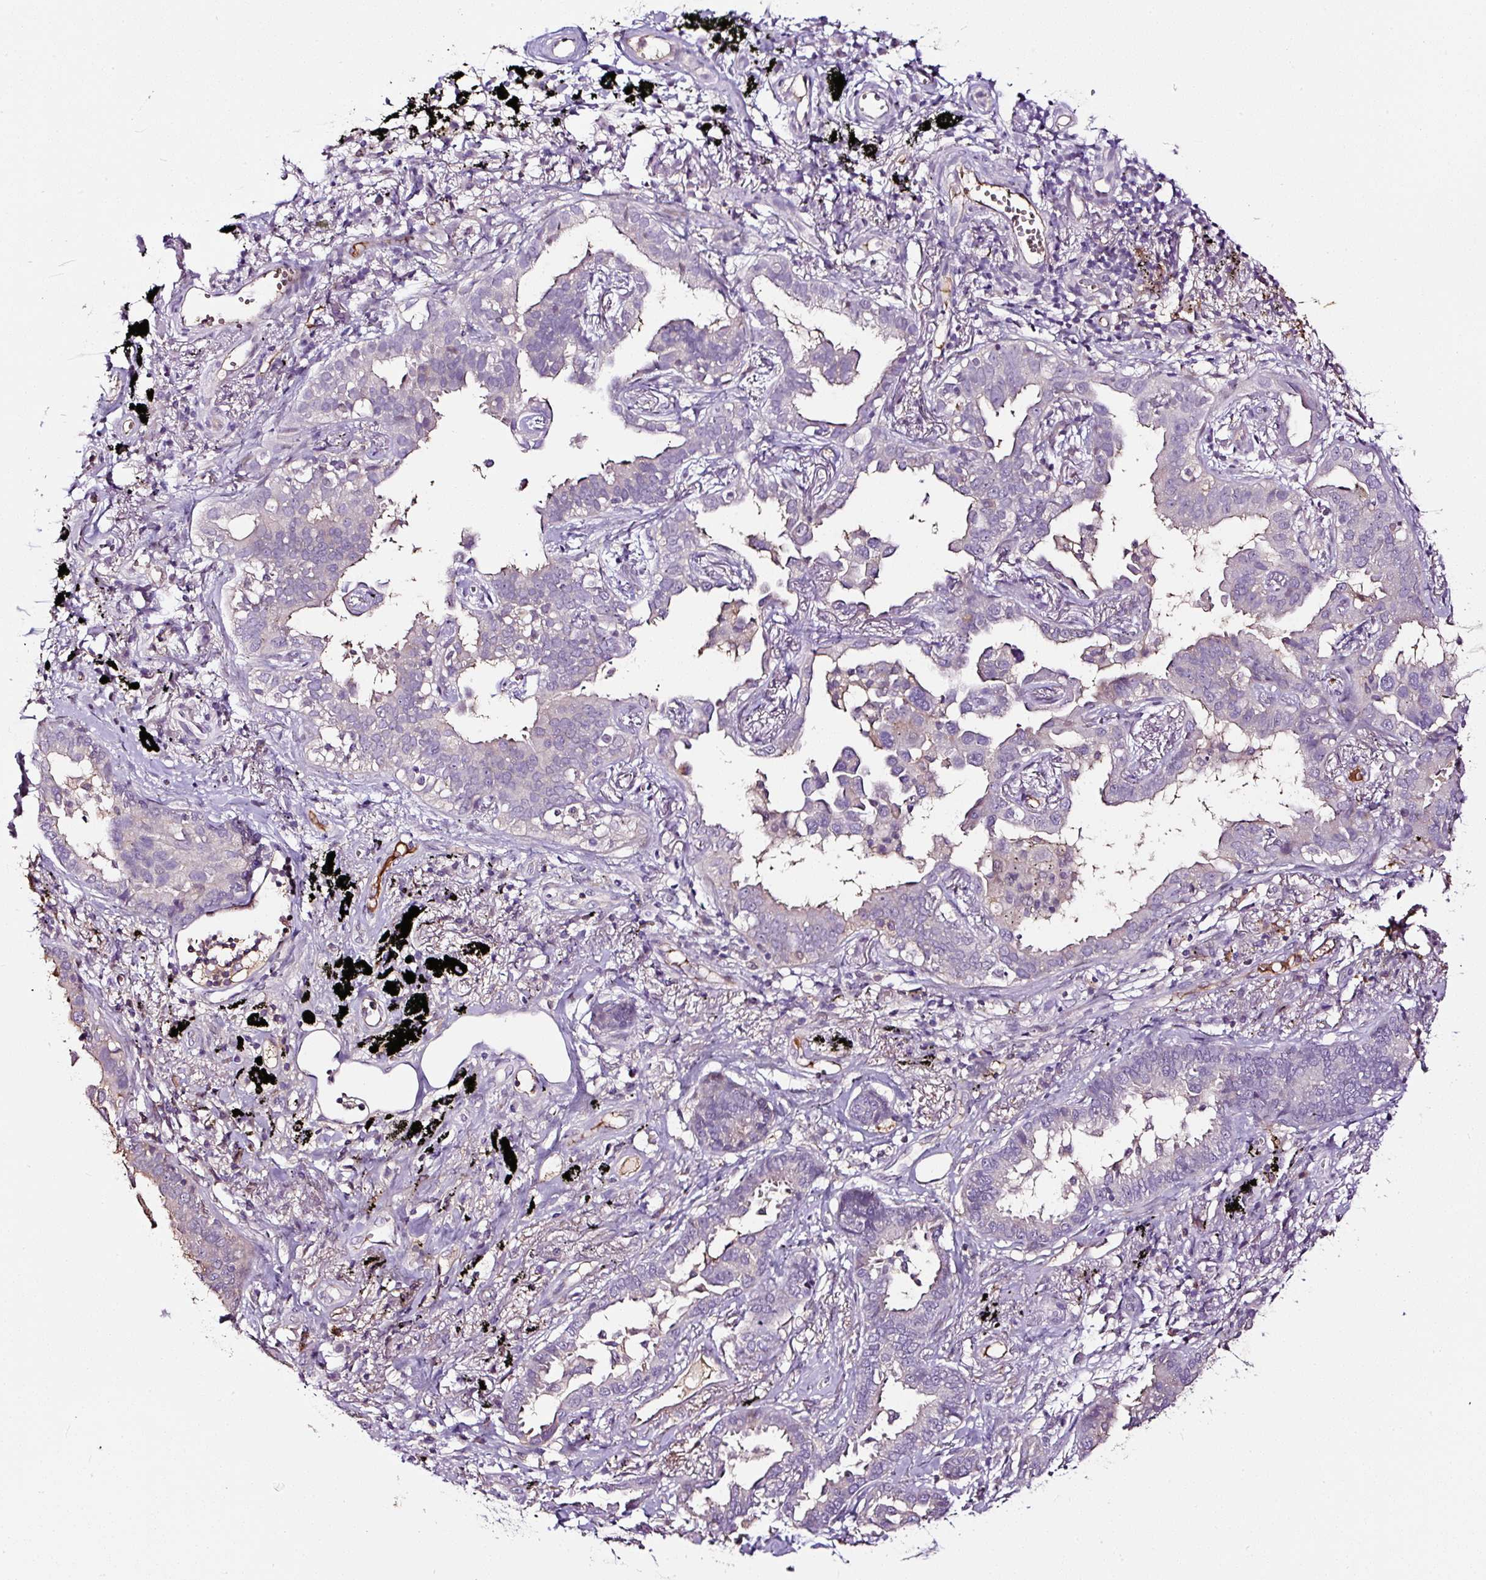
{"staining": {"intensity": "negative", "quantity": "none", "location": "none"}, "tissue": "lung cancer", "cell_type": "Tumor cells", "image_type": "cancer", "snomed": [{"axis": "morphology", "description": "Adenocarcinoma, NOS"}, {"axis": "topography", "description": "Lung"}], "caption": "Protein analysis of lung cancer reveals no significant expression in tumor cells. Brightfield microscopy of immunohistochemistry (IHC) stained with DAB (3,3'-diaminobenzidine) (brown) and hematoxylin (blue), captured at high magnification.", "gene": "LRRC24", "patient": {"sex": "male", "age": 67}}